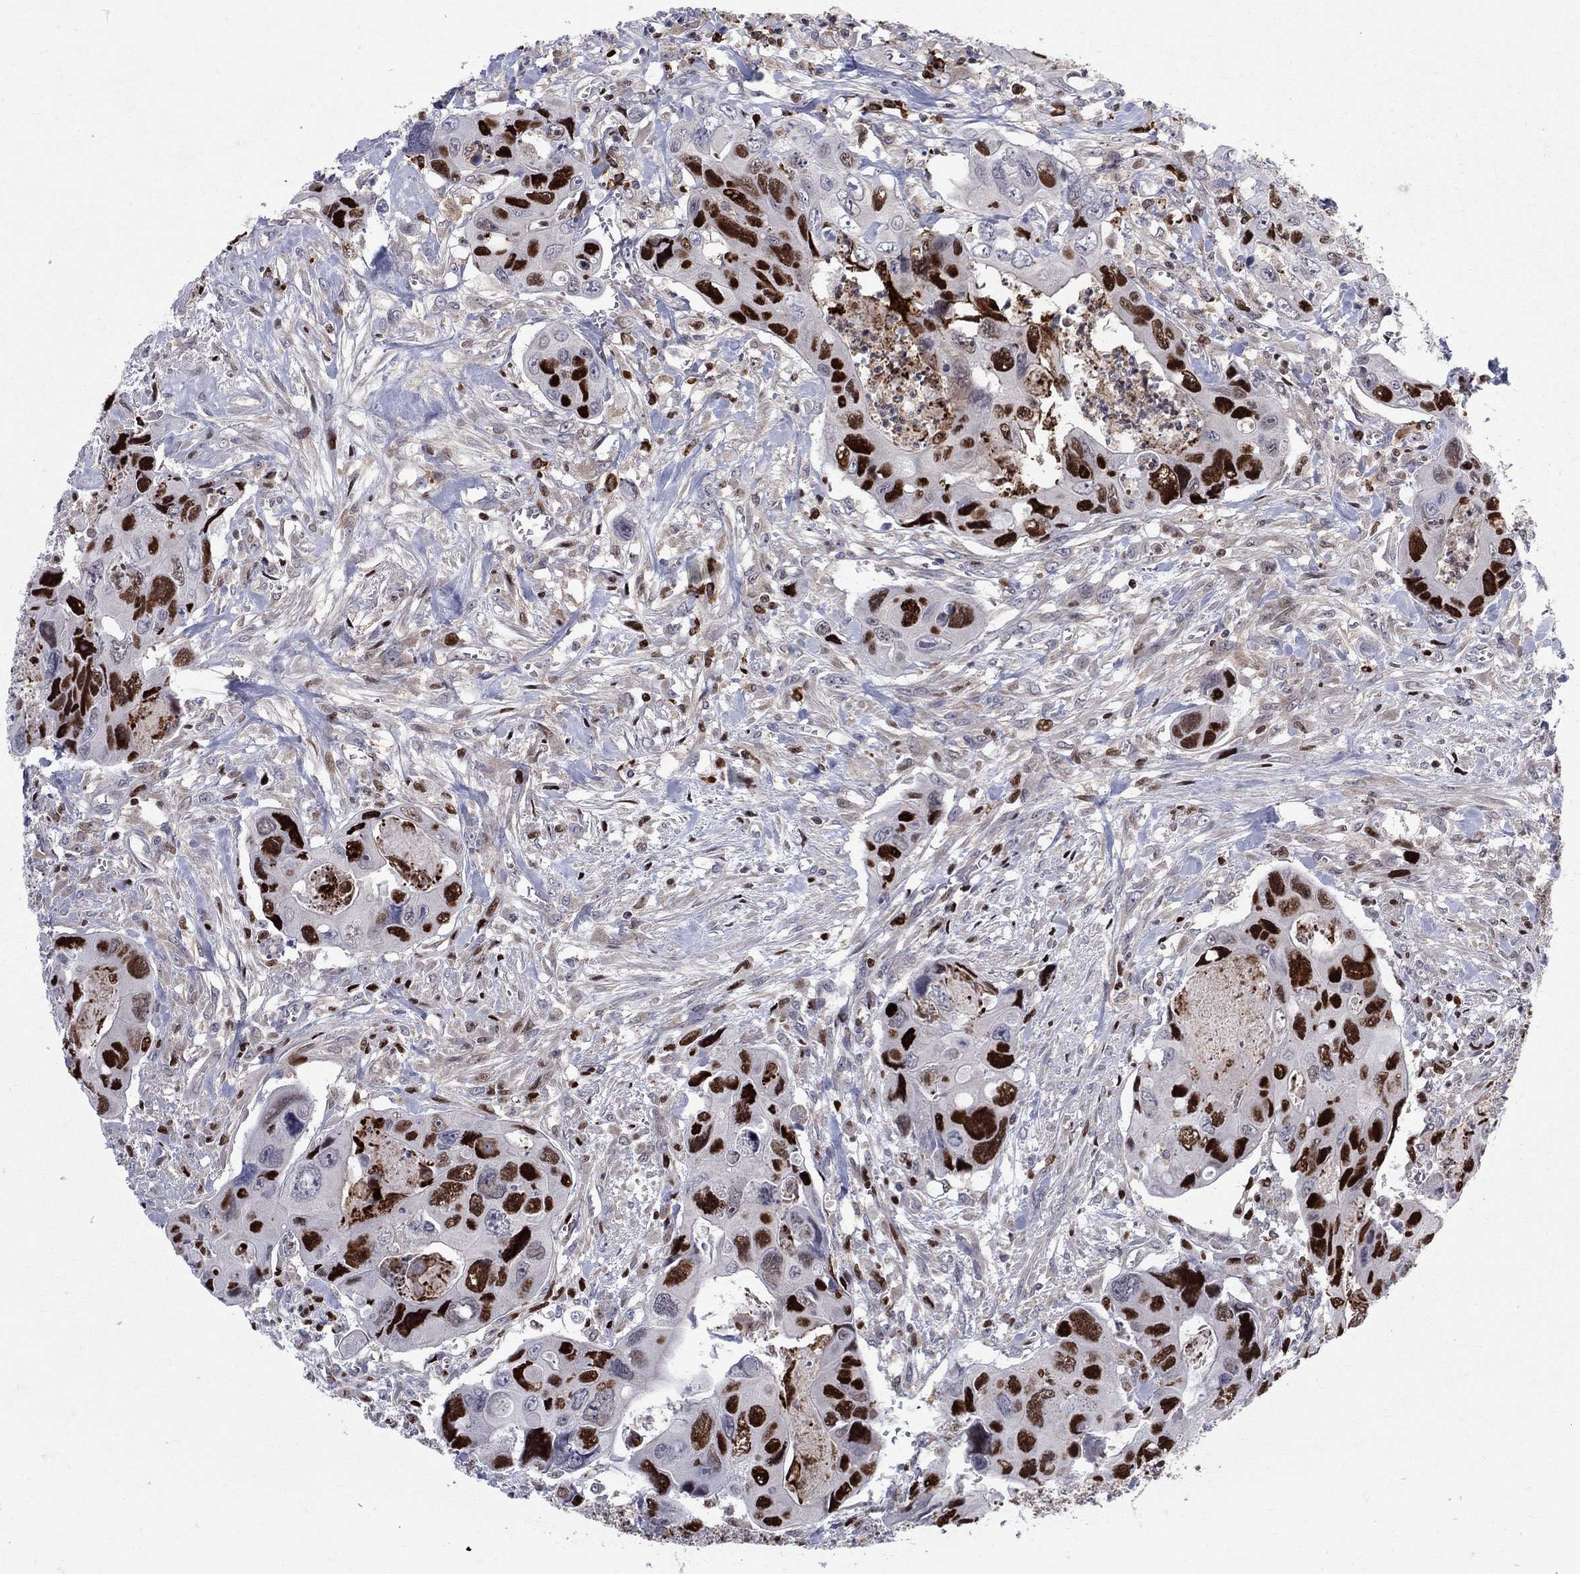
{"staining": {"intensity": "strong", "quantity": ">75%", "location": "nuclear"}, "tissue": "colorectal cancer", "cell_type": "Tumor cells", "image_type": "cancer", "snomed": [{"axis": "morphology", "description": "Adenocarcinoma, NOS"}, {"axis": "topography", "description": "Rectum"}], "caption": "This is a histology image of IHC staining of colorectal adenocarcinoma, which shows strong expression in the nuclear of tumor cells.", "gene": "ZNHIT3", "patient": {"sex": "male", "age": 62}}